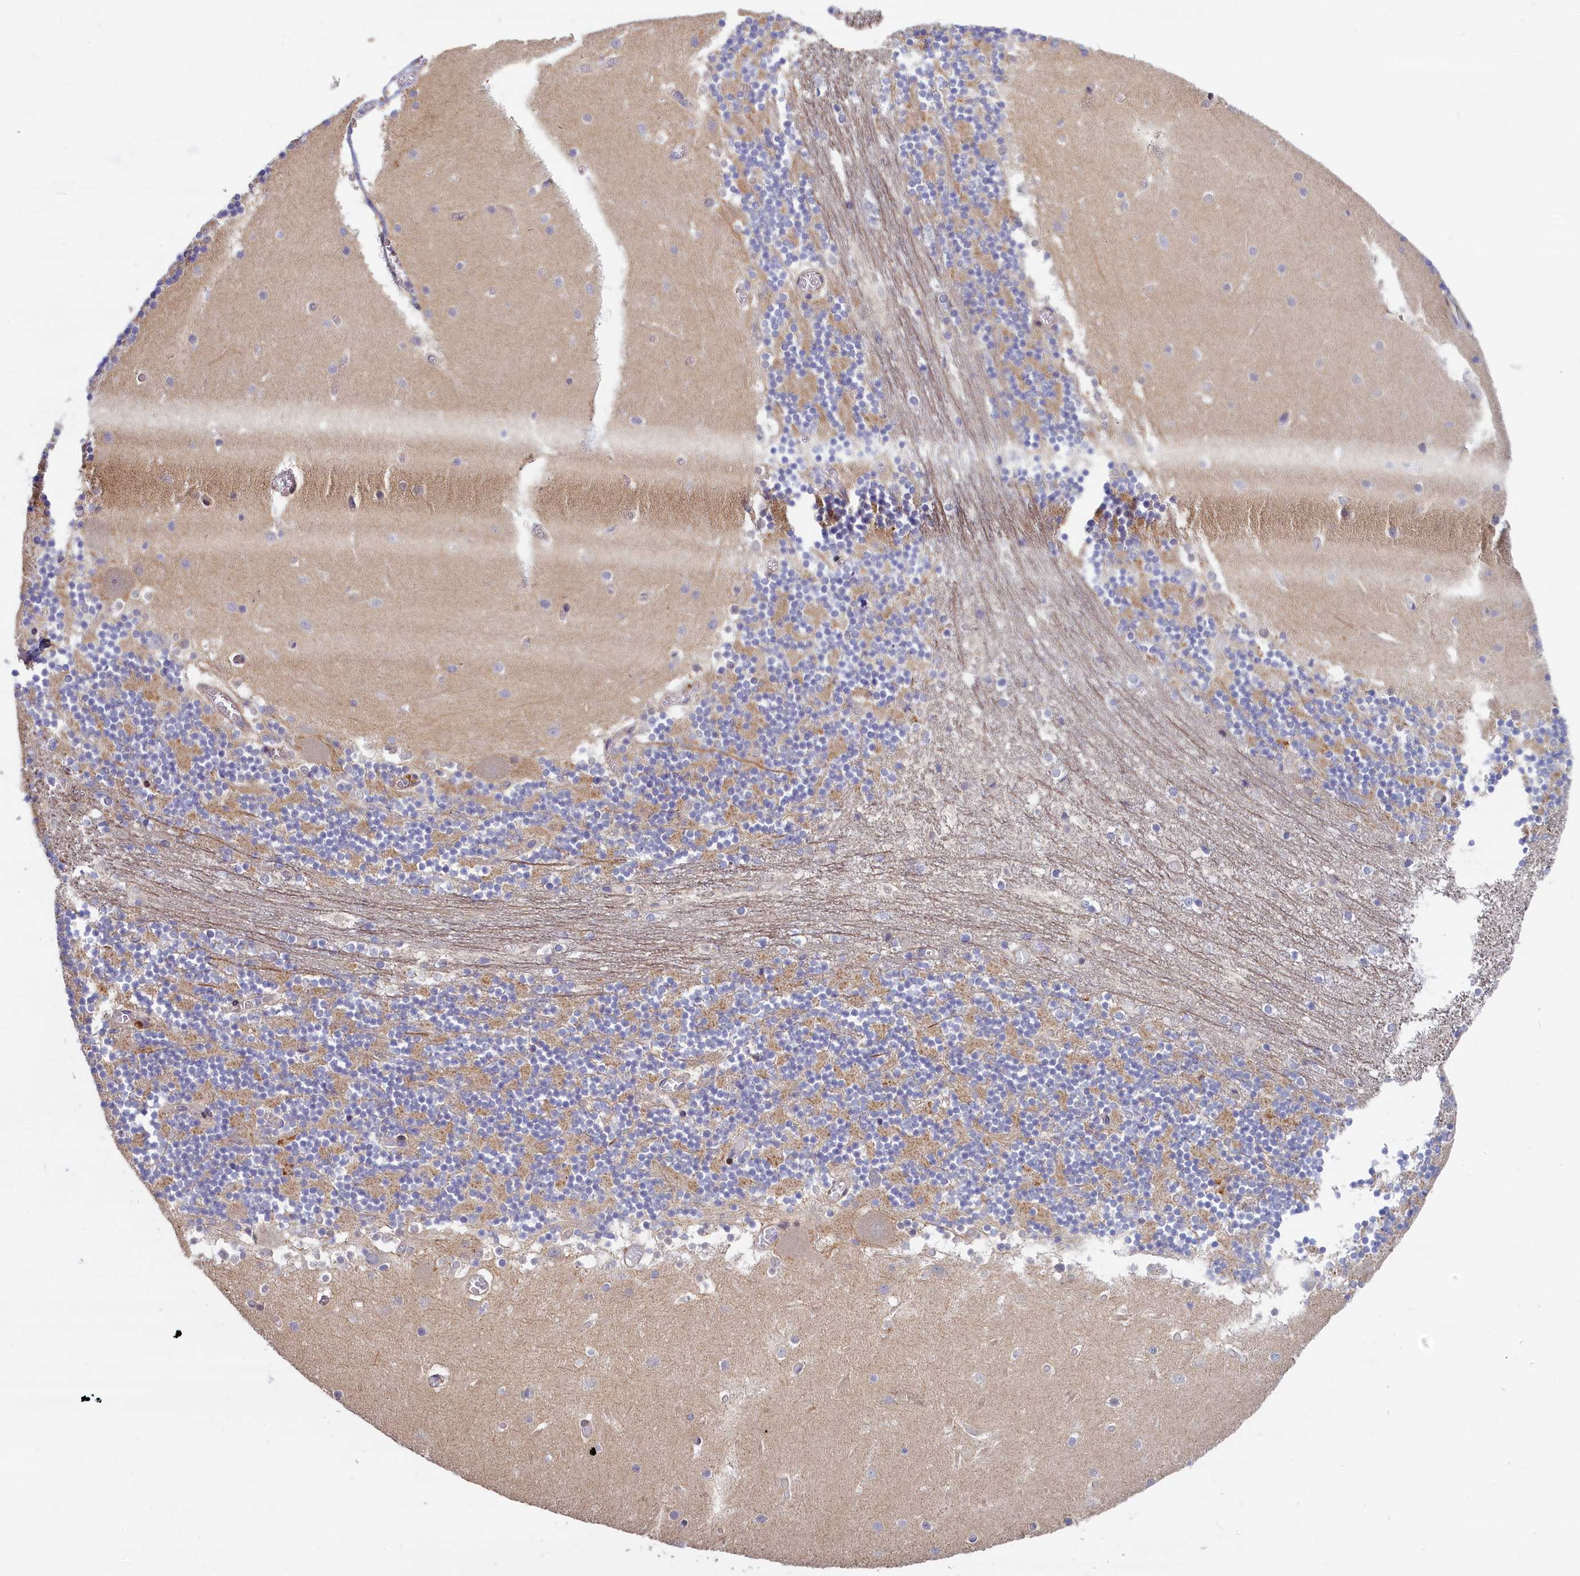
{"staining": {"intensity": "negative", "quantity": "none", "location": "none"}, "tissue": "cerebellum", "cell_type": "Cells in granular layer", "image_type": "normal", "snomed": [{"axis": "morphology", "description": "Normal tissue, NOS"}, {"axis": "topography", "description": "Cerebellum"}], "caption": "DAB immunohistochemical staining of normal cerebellum reveals no significant positivity in cells in granular layer.", "gene": "TRPM4", "patient": {"sex": "female", "age": 28}}